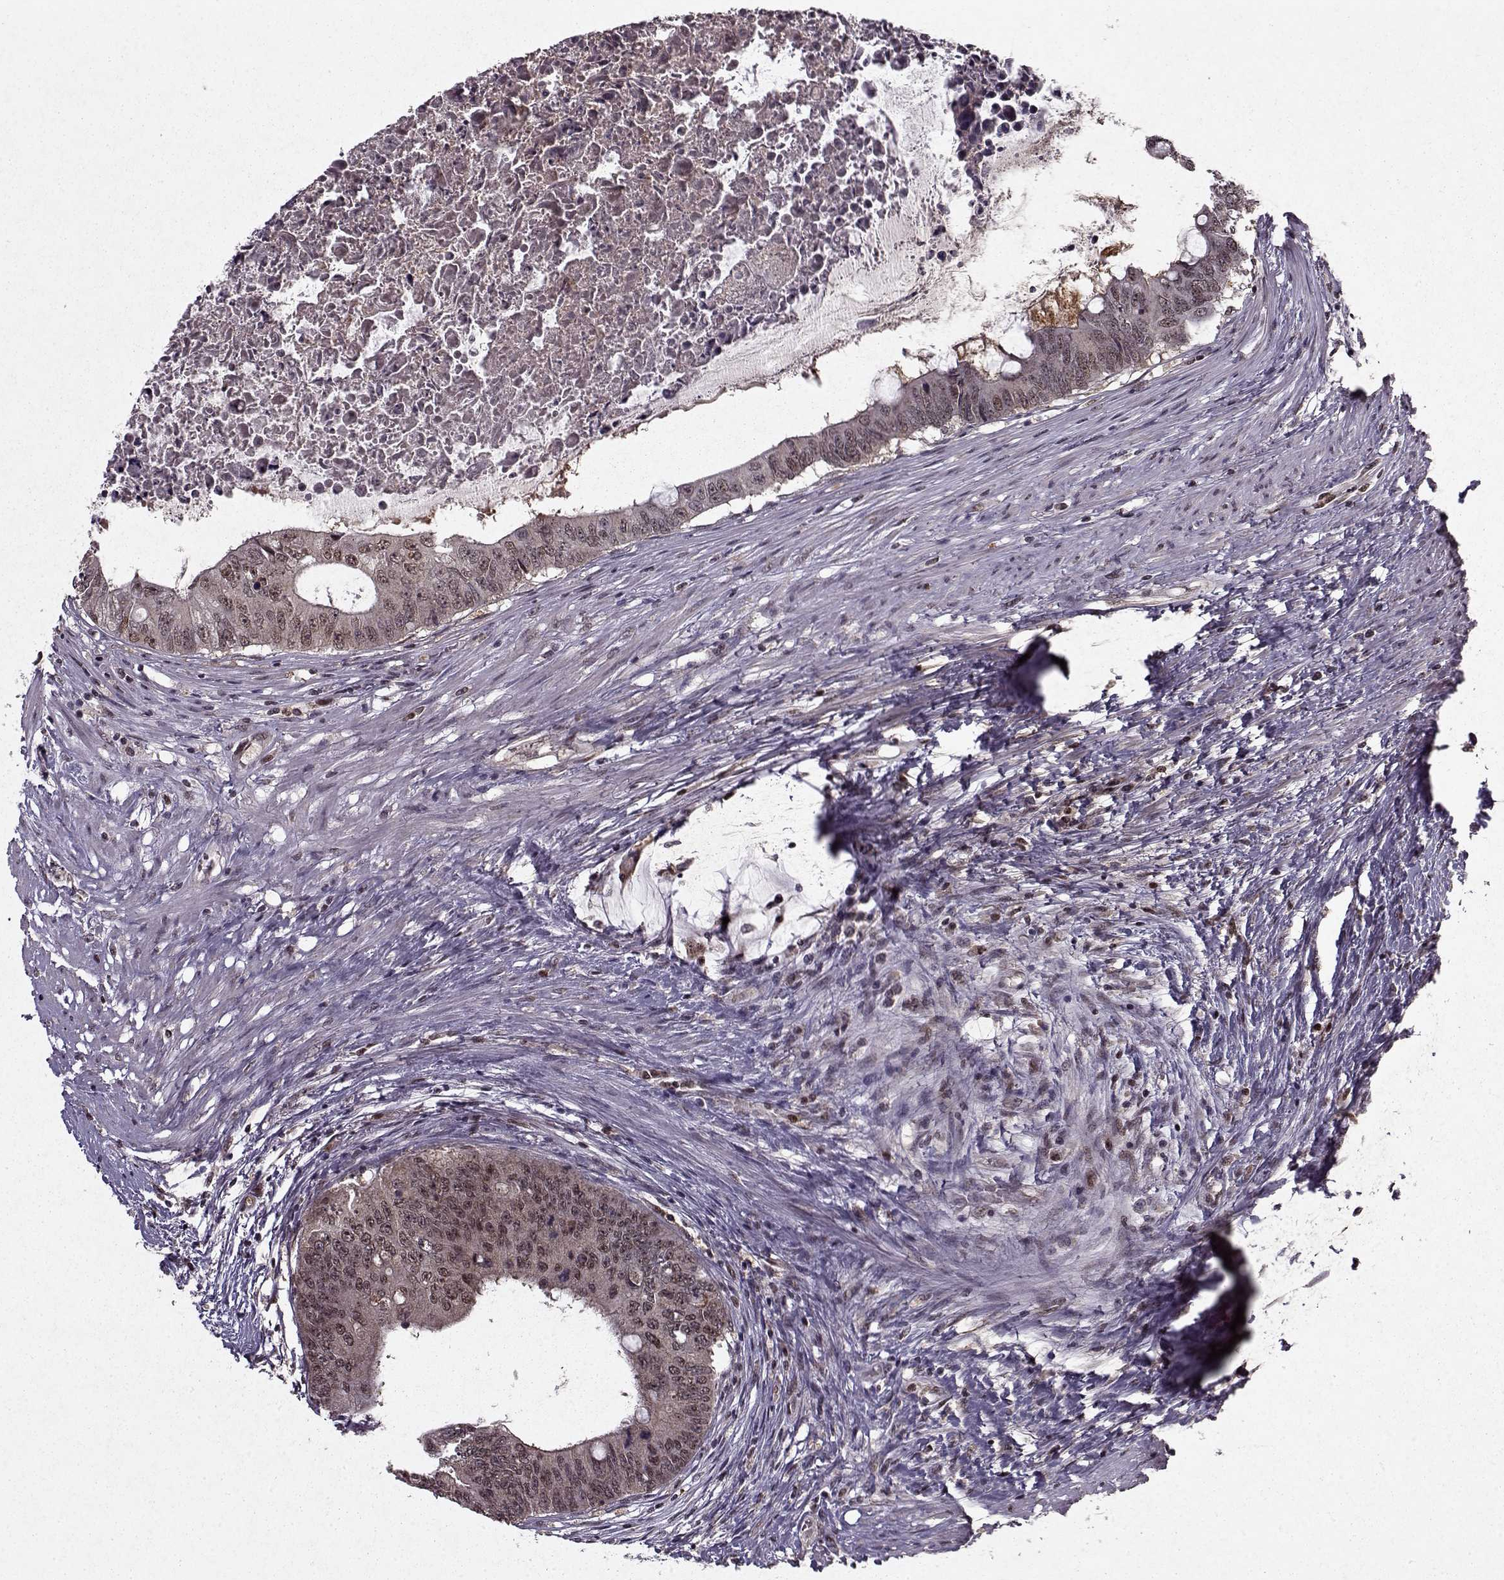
{"staining": {"intensity": "weak", "quantity": ">75%", "location": "cytoplasmic/membranous,nuclear"}, "tissue": "colorectal cancer", "cell_type": "Tumor cells", "image_type": "cancer", "snomed": [{"axis": "morphology", "description": "Adenocarcinoma, NOS"}, {"axis": "topography", "description": "Rectum"}], "caption": "This micrograph reveals immunohistochemistry staining of human colorectal cancer, with low weak cytoplasmic/membranous and nuclear positivity in about >75% of tumor cells.", "gene": "PSMA7", "patient": {"sex": "male", "age": 59}}